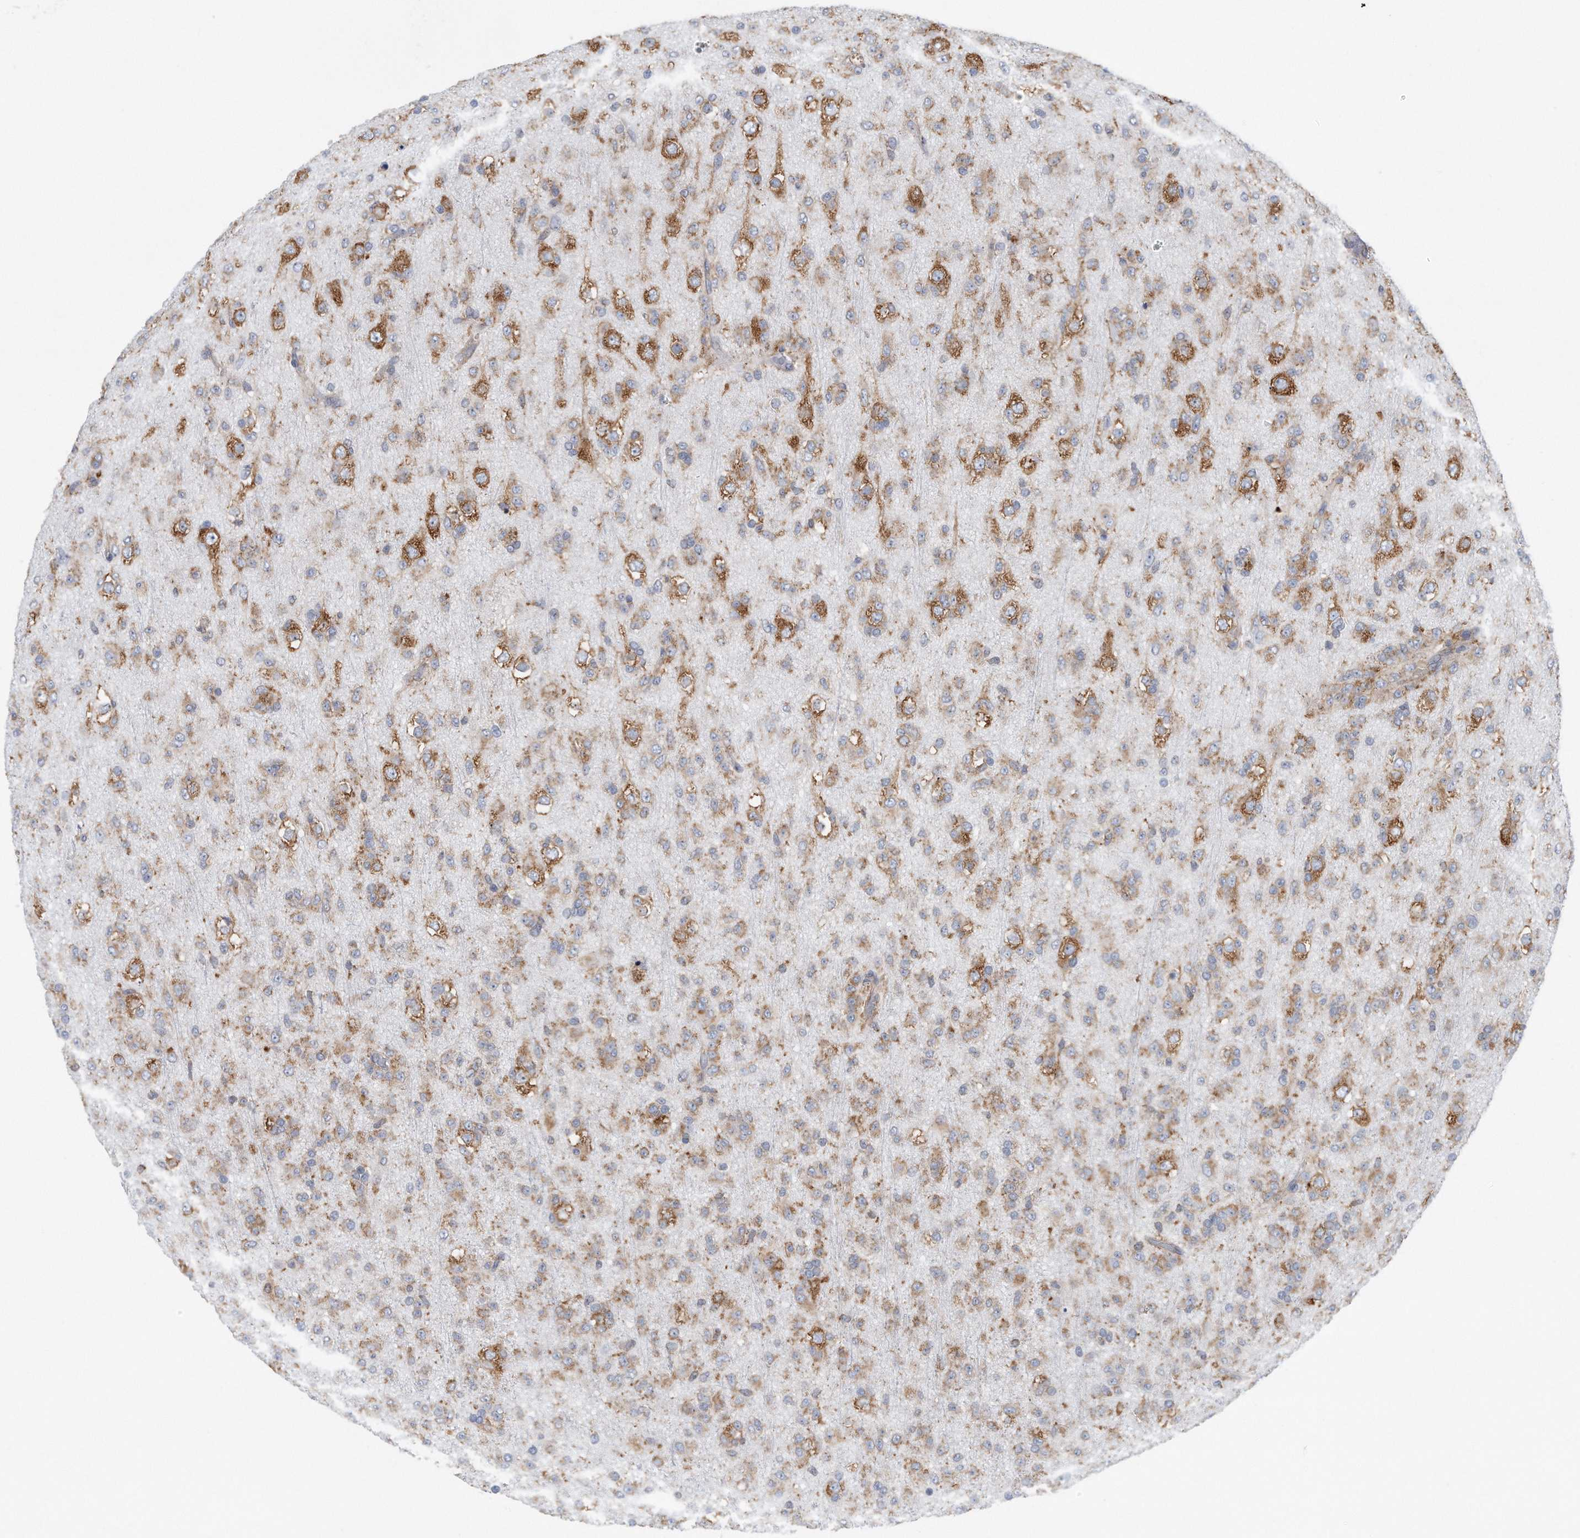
{"staining": {"intensity": "weak", "quantity": ">75%", "location": "cytoplasmic/membranous"}, "tissue": "glioma", "cell_type": "Tumor cells", "image_type": "cancer", "snomed": [{"axis": "morphology", "description": "Glioma, malignant, Low grade"}, {"axis": "topography", "description": "Brain"}], "caption": "Brown immunohistochemical staining in human glioma demonstrates weak cytoplasmic/membranous positivity in about >75% of tumor cells.", "gene": "RPL26L1", "patient": {"sex": "male", "age": 65}}